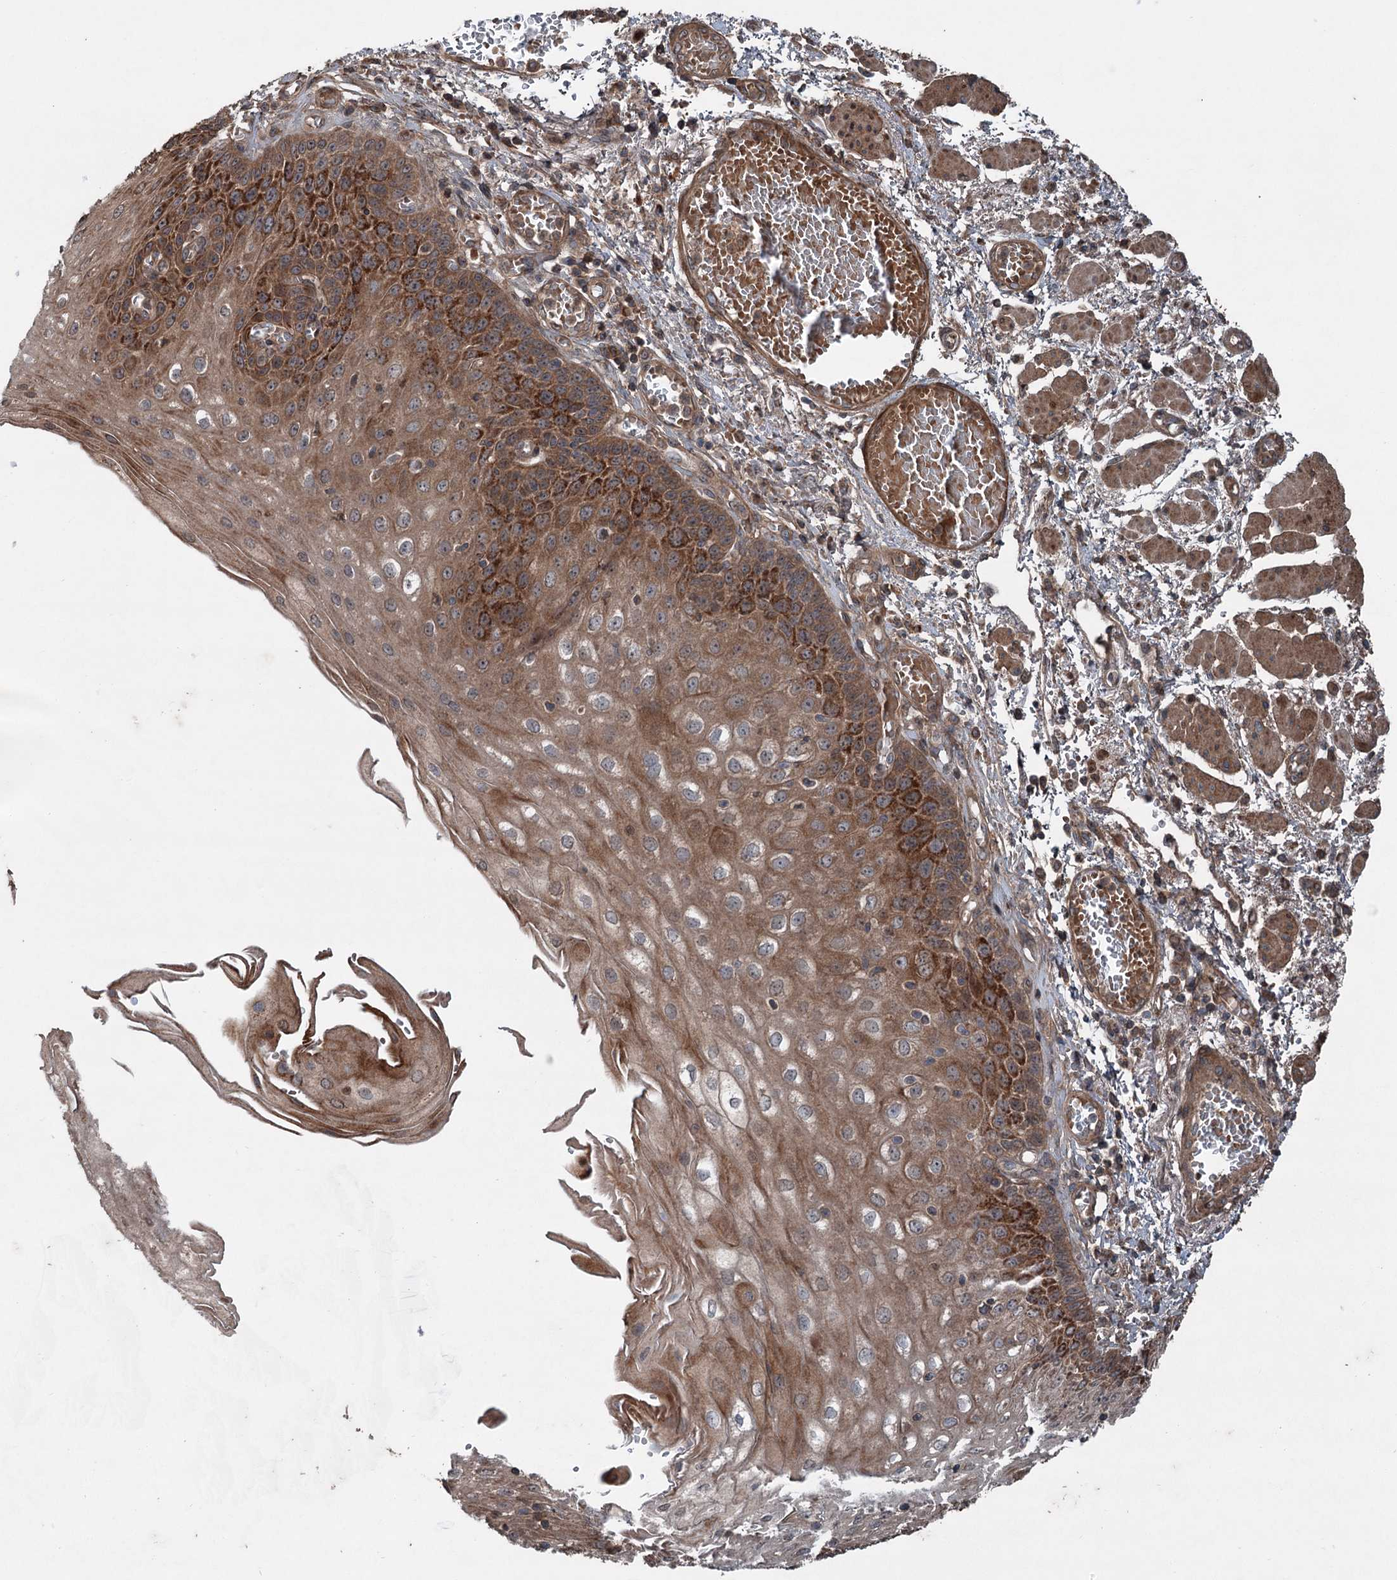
{"staining": {"intensity": "strong", "quantity": ">75%", "location": "cytoplasmic/membranous"}, "tissue": "esophagus", "cell_type": "Squamous epithelial cells", "image_type": "normal", "snomed": [{"axis": "morphology", "description": "Normal tissue, NOS"}, {"axis": "topography", "description": "Esophagus"}], "caption": "This photomicrograph demonstrates immunohistochemistry staining of unremarkable esophagus, with high strong cytoplasmic/membranous staining in approximately >75% of squamous epithelial cells.", "gene": "ALAS1", "patient": {"sex": "male", "age": 81}}